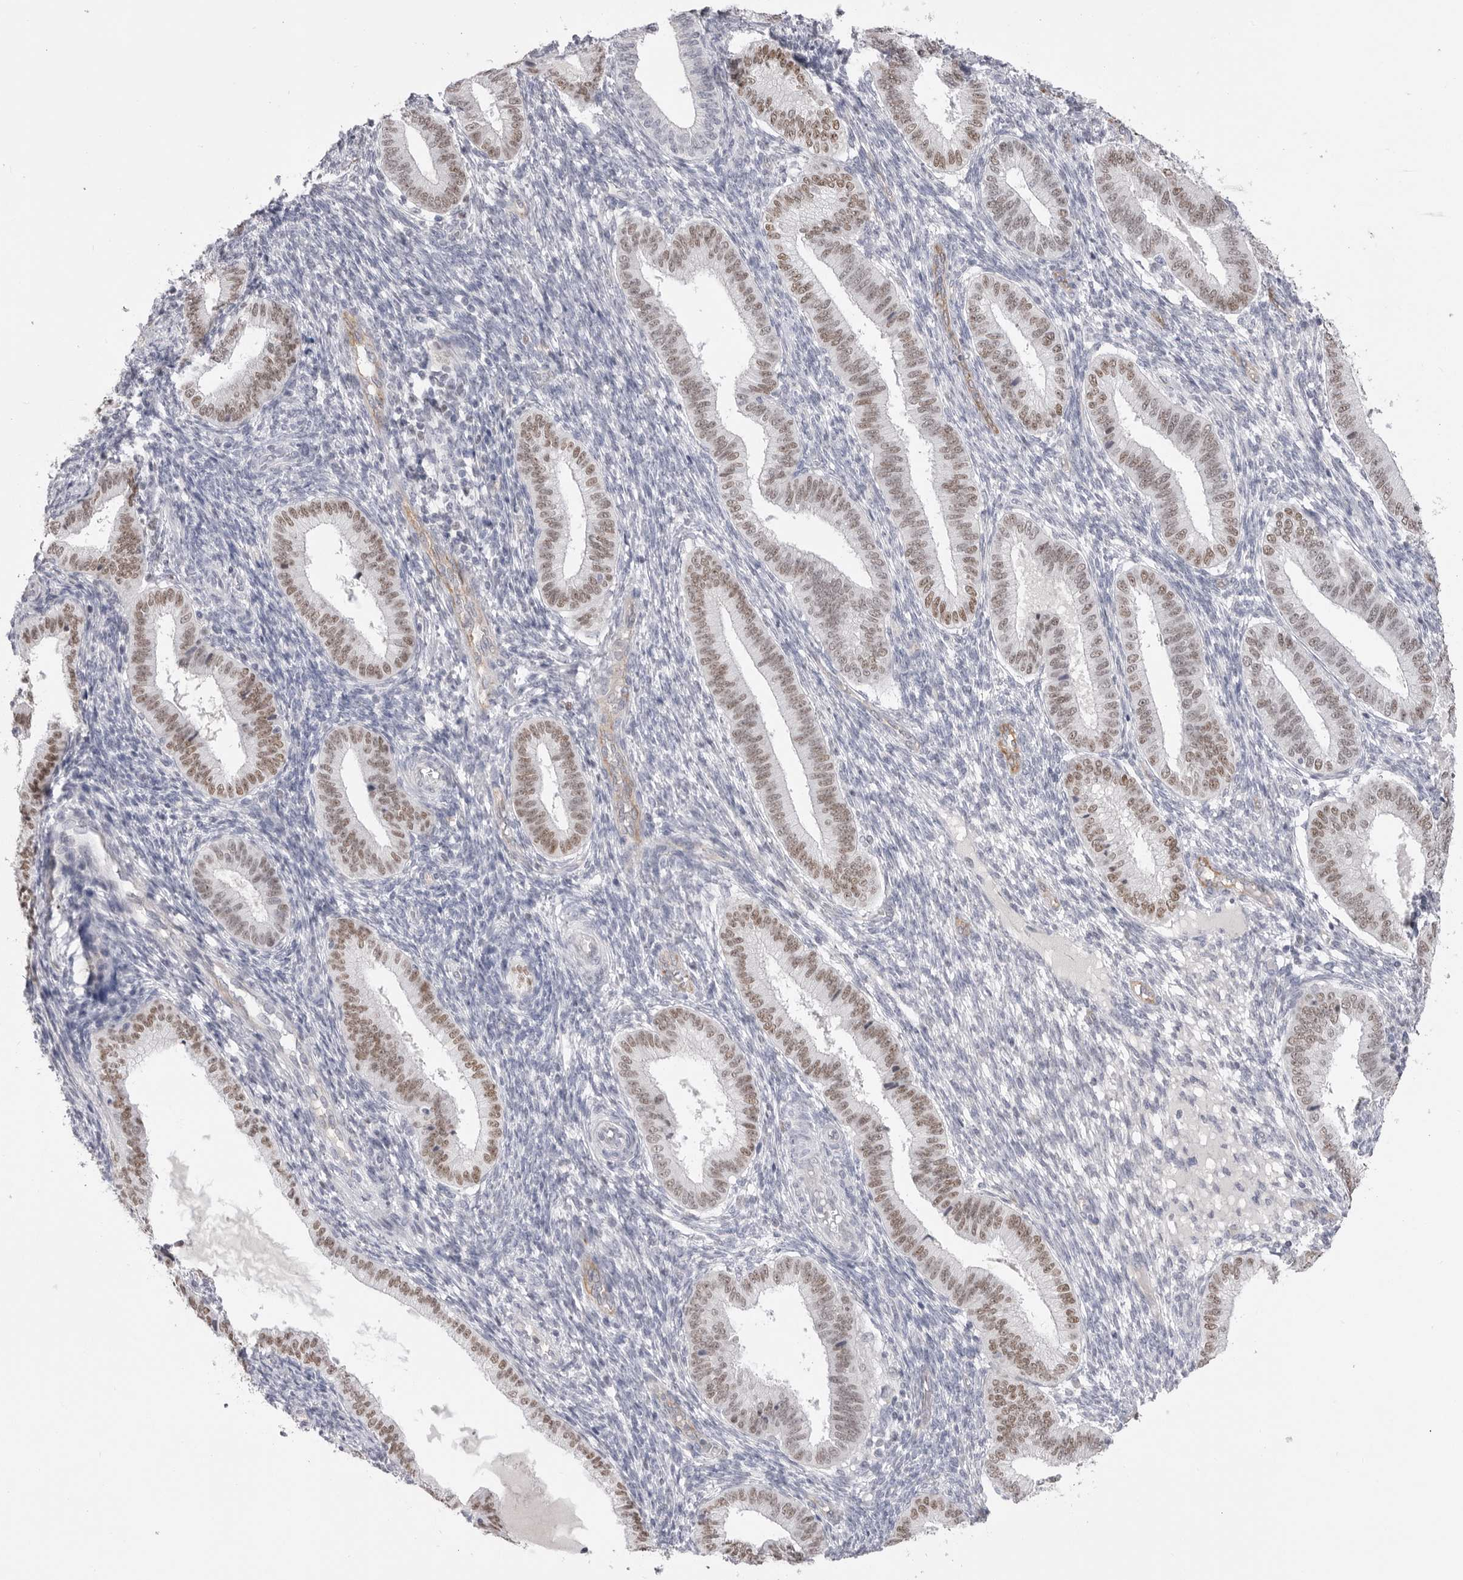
{"staining": {"intensity": "negative", "quantity": "none", "location": "none"}, "tissue": "endometrium", "cell_type": "Cells in endometrial stroma", "image_type": "normal", "snomed": [{"axis": "morphology", "description": "Normal tissue, NOS"}, {"axis": "topography", "description": "Endometrium"}], "caption": "Benign endometrium was stained to show a protein in brown. There is no significant positivity in cells in endometrial stroma. (Stains: DAB IHC with hematoxylin counter stain, Microscopy: brightfield microscopy at high magnification).", "gene": "ZBTB7B", "patient": {"sex": "female", "age": 39}}